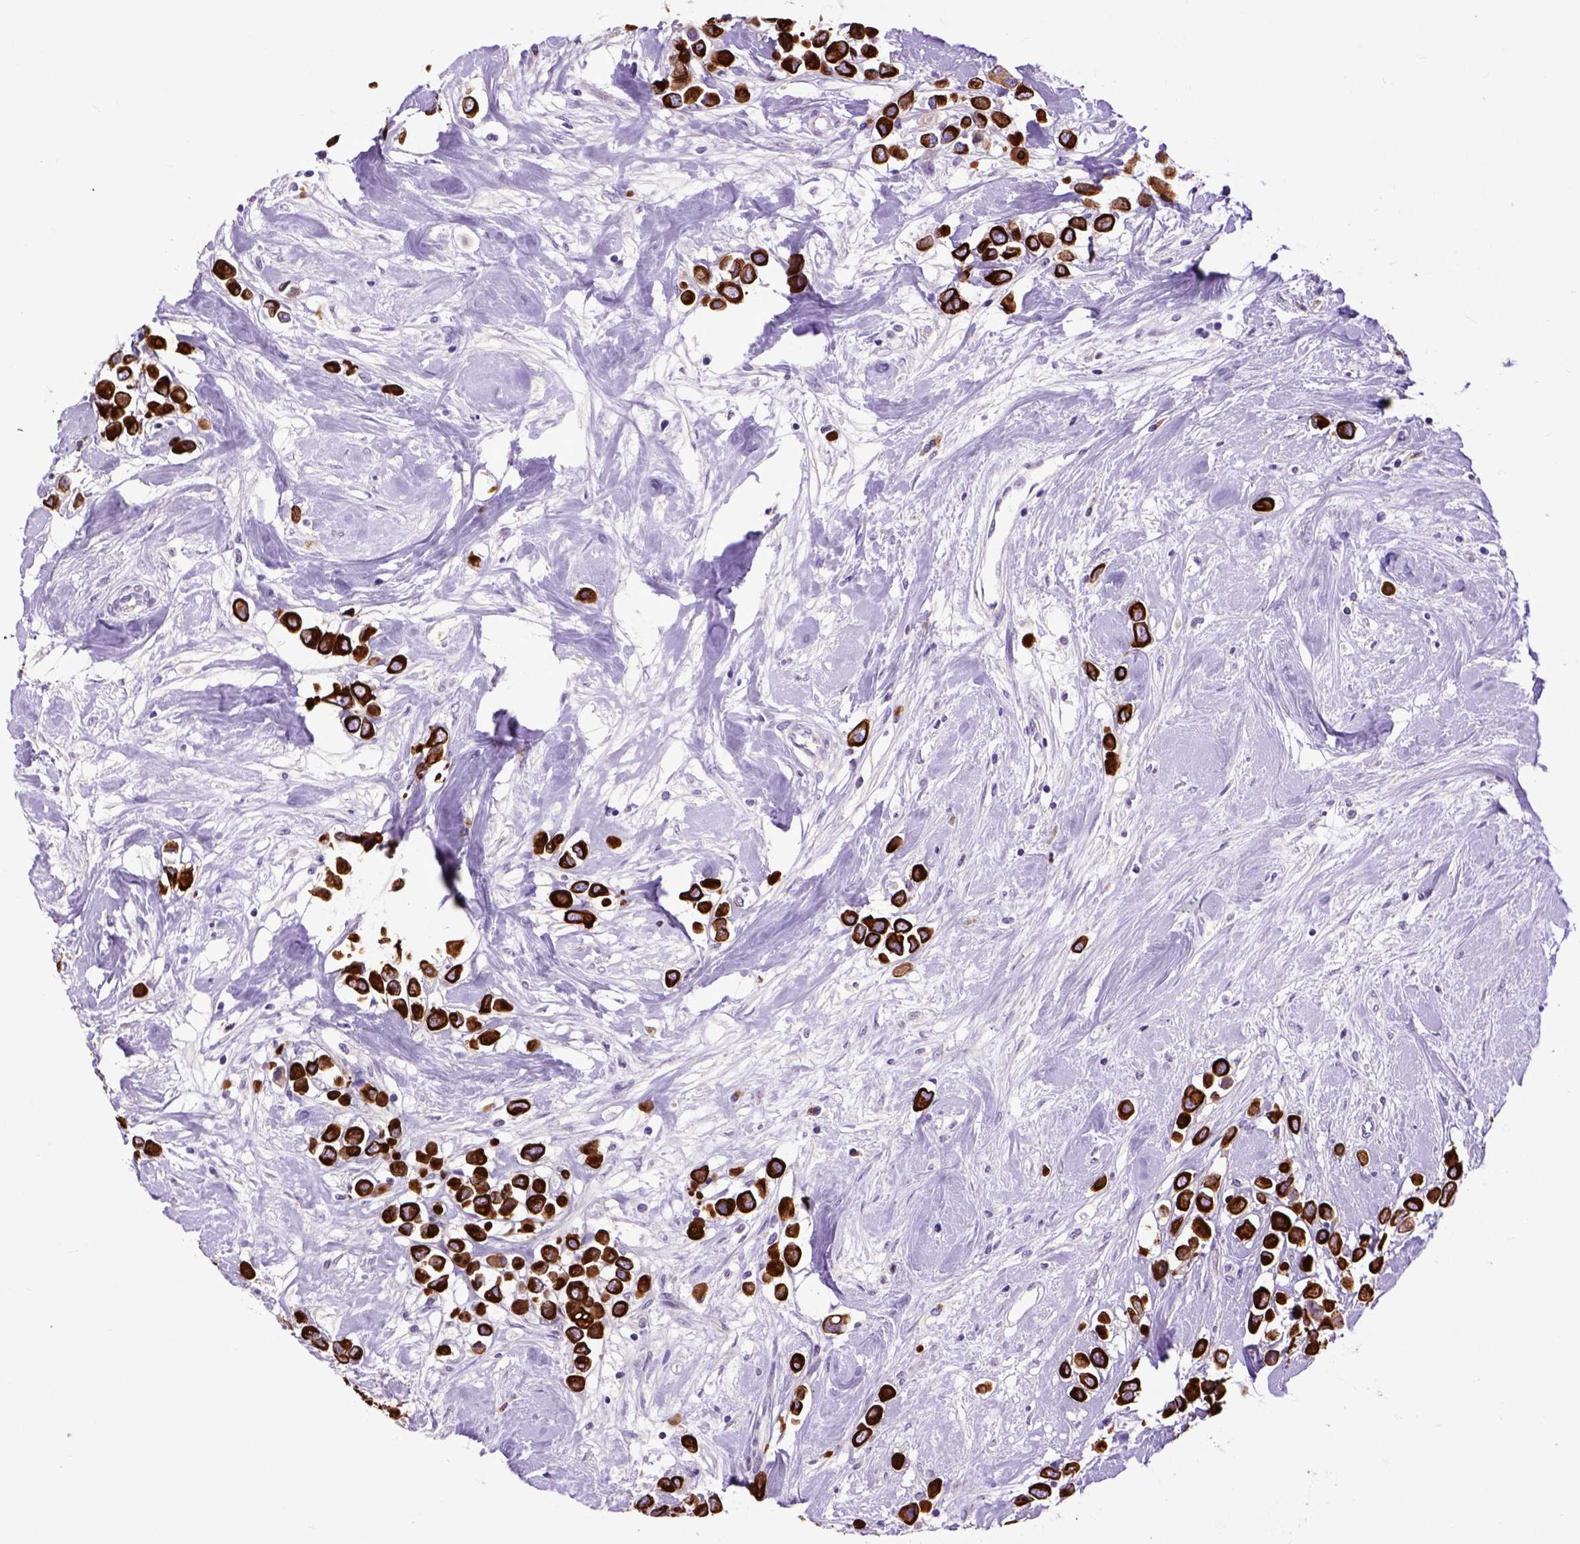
{"staining": {"intensity": "strong", "quantity": ">75%", "location": "cytoplasmic/membranous"}, "tissue": "breast cancer", "cell_type": "Tumor cells", "image_type": "cancer", "snomed": [{"axis": "morphology", "description": "Duct carcinoma"}, {"axis": "topography", "description": "Breast"}], "caption": "Immunohistochemistry (IHC) staining of breast cancer (intraductal carcinoma), which demonstrates high levels of strong cytoplasmic/membranous positivity in about >75% of tumor cells indicating strong cytoplasmic/membranous protein positivity. The staining was performed using DAB (brown) for protein detection and nuclei were counterstained in hematoxylin (blue).", "gene": "RAB25", "patient": {"sex": "female", "age": 61}}